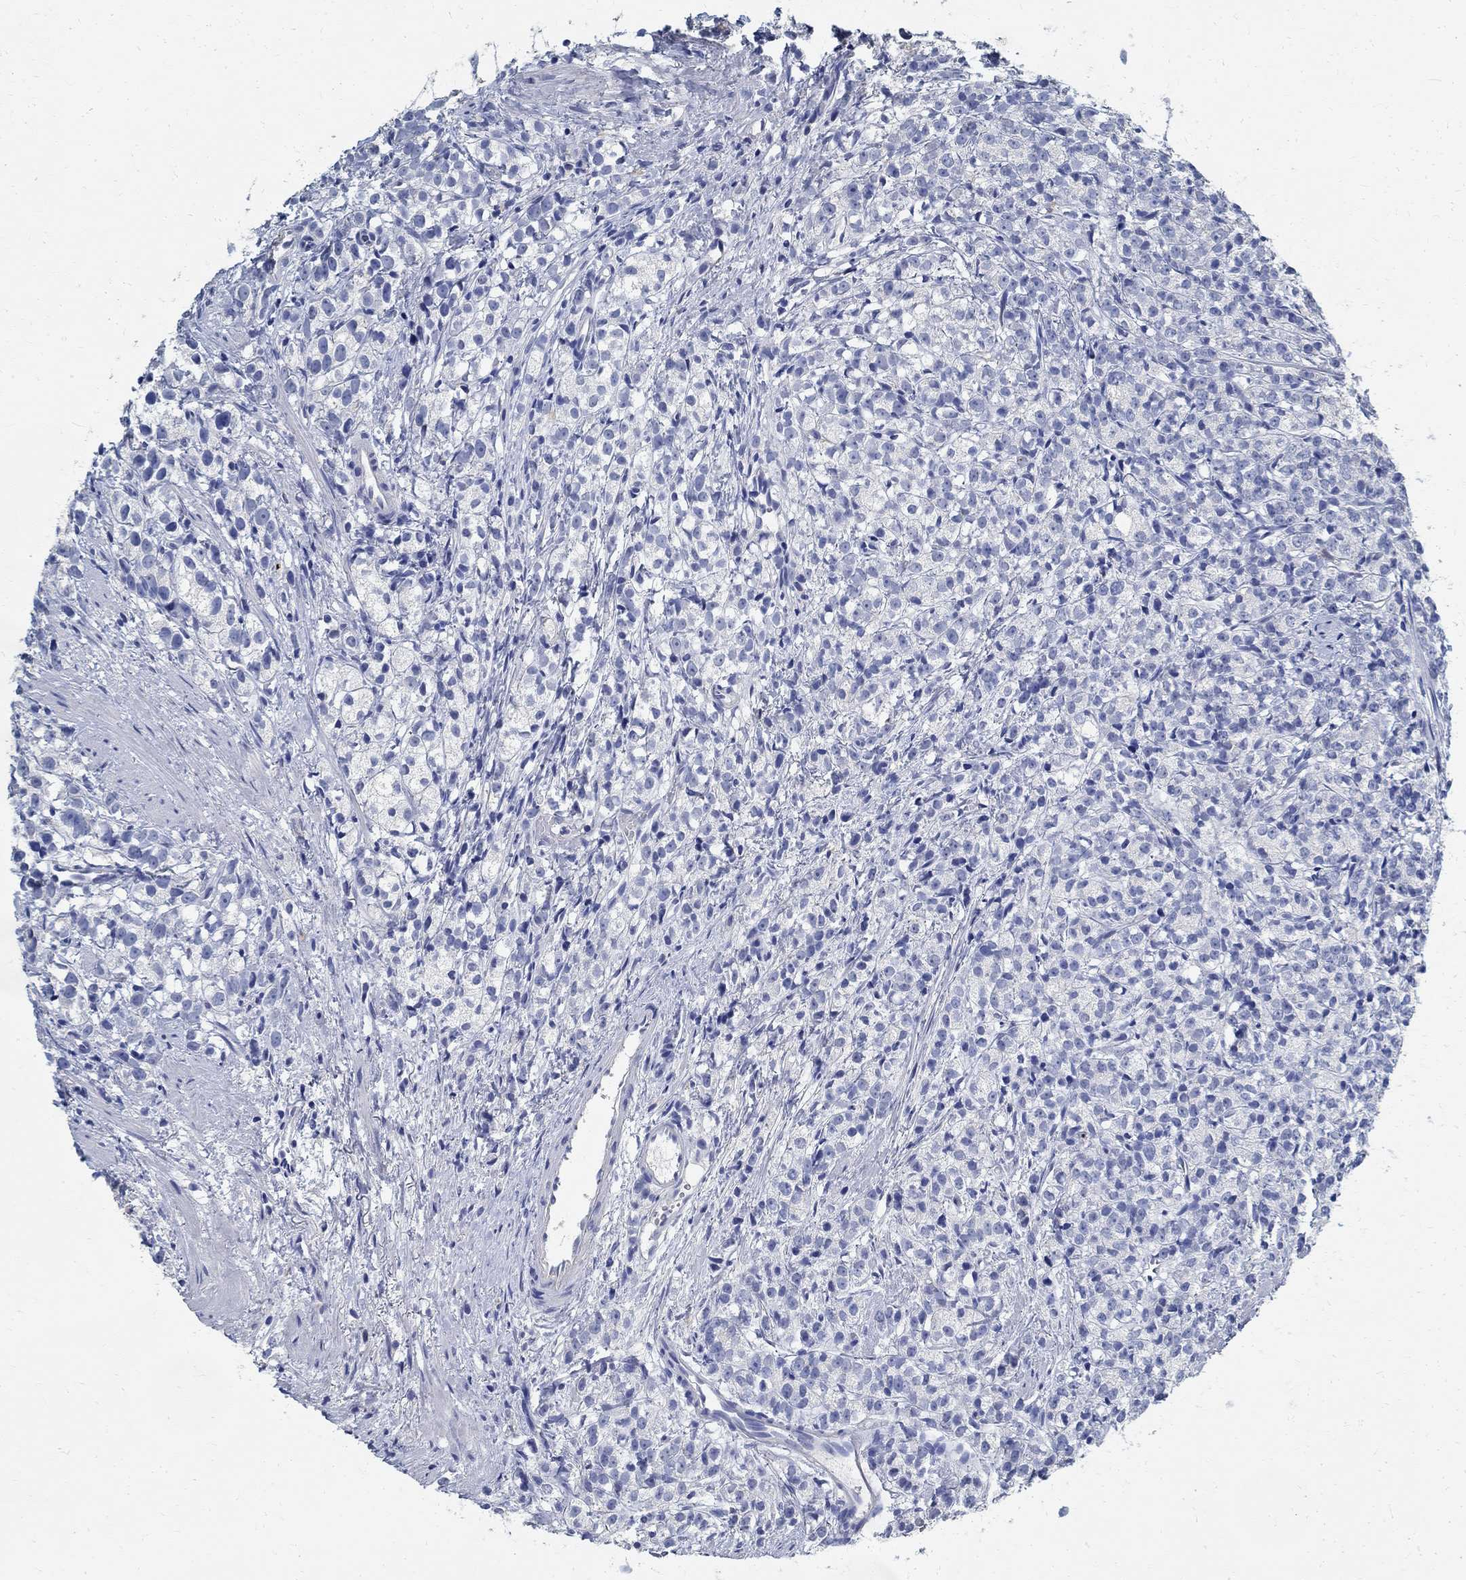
{"staining": {"intensity": "negative", "quantity": "none", "location": "none"}, "tissue": "prostate cancer", "cell_type": "Tumor cells", "image_type": "cancer", "snomed": [{"axis": "morphology", "description": "Adenocarcinoma, High grade"}, {"axis": "topography", "description": "Prostate"}], "caption": "Immunohistochemical staining of human prostate high-grade adenocarcinoma demonstrates no significant positivity in tumor cells. (Stains: DAB immunohistochemistry with hematoxylin counter stain, Microscopy: brightfield microscopy at high magnification).", "gene": "PRX", "patient": {"sex": "male", "age": 53}}